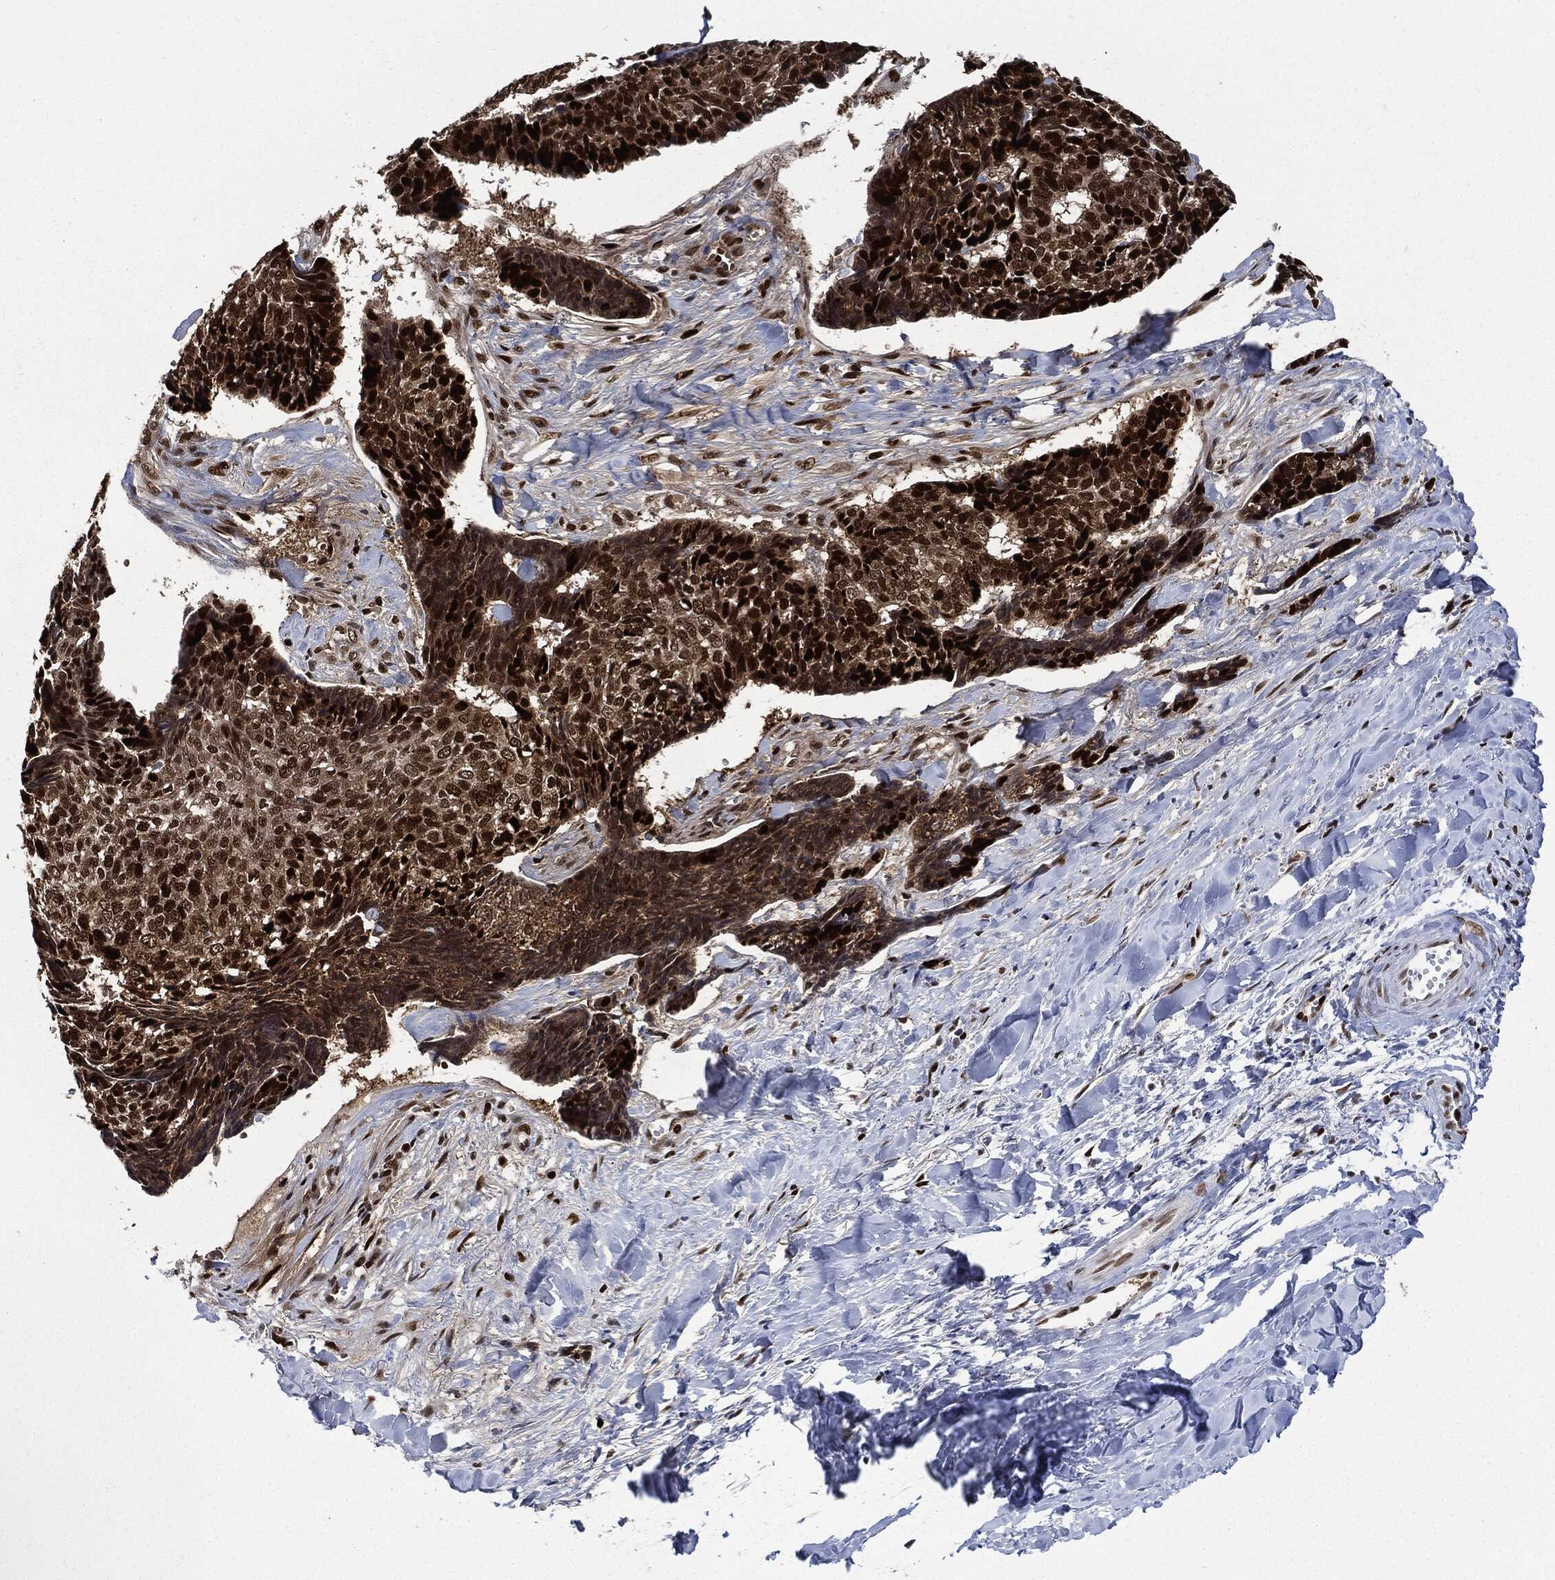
{"staining": {"intensity": "strong", "quantity": ">75%", "location": "cytoplasmic/membranous,nuclear"}, "tissue": "skin cancer", "cell_type": "Tumor cells", "image_type": "cancer", "snomed": [{"axis": "morphology", "description": "Basal cell carcinoma"}, {"axis": "topography", "description": "Skin"}], "caption": "Skin cancer (basal cell carcinoma) tissue displays strong cytoplasmic/membranous and nuclear positivity in about >75% of tumor cells, visualized by immunohistochemistry.", "gene": "PCNA", "patient": {"sex": "male", "age": 86}}